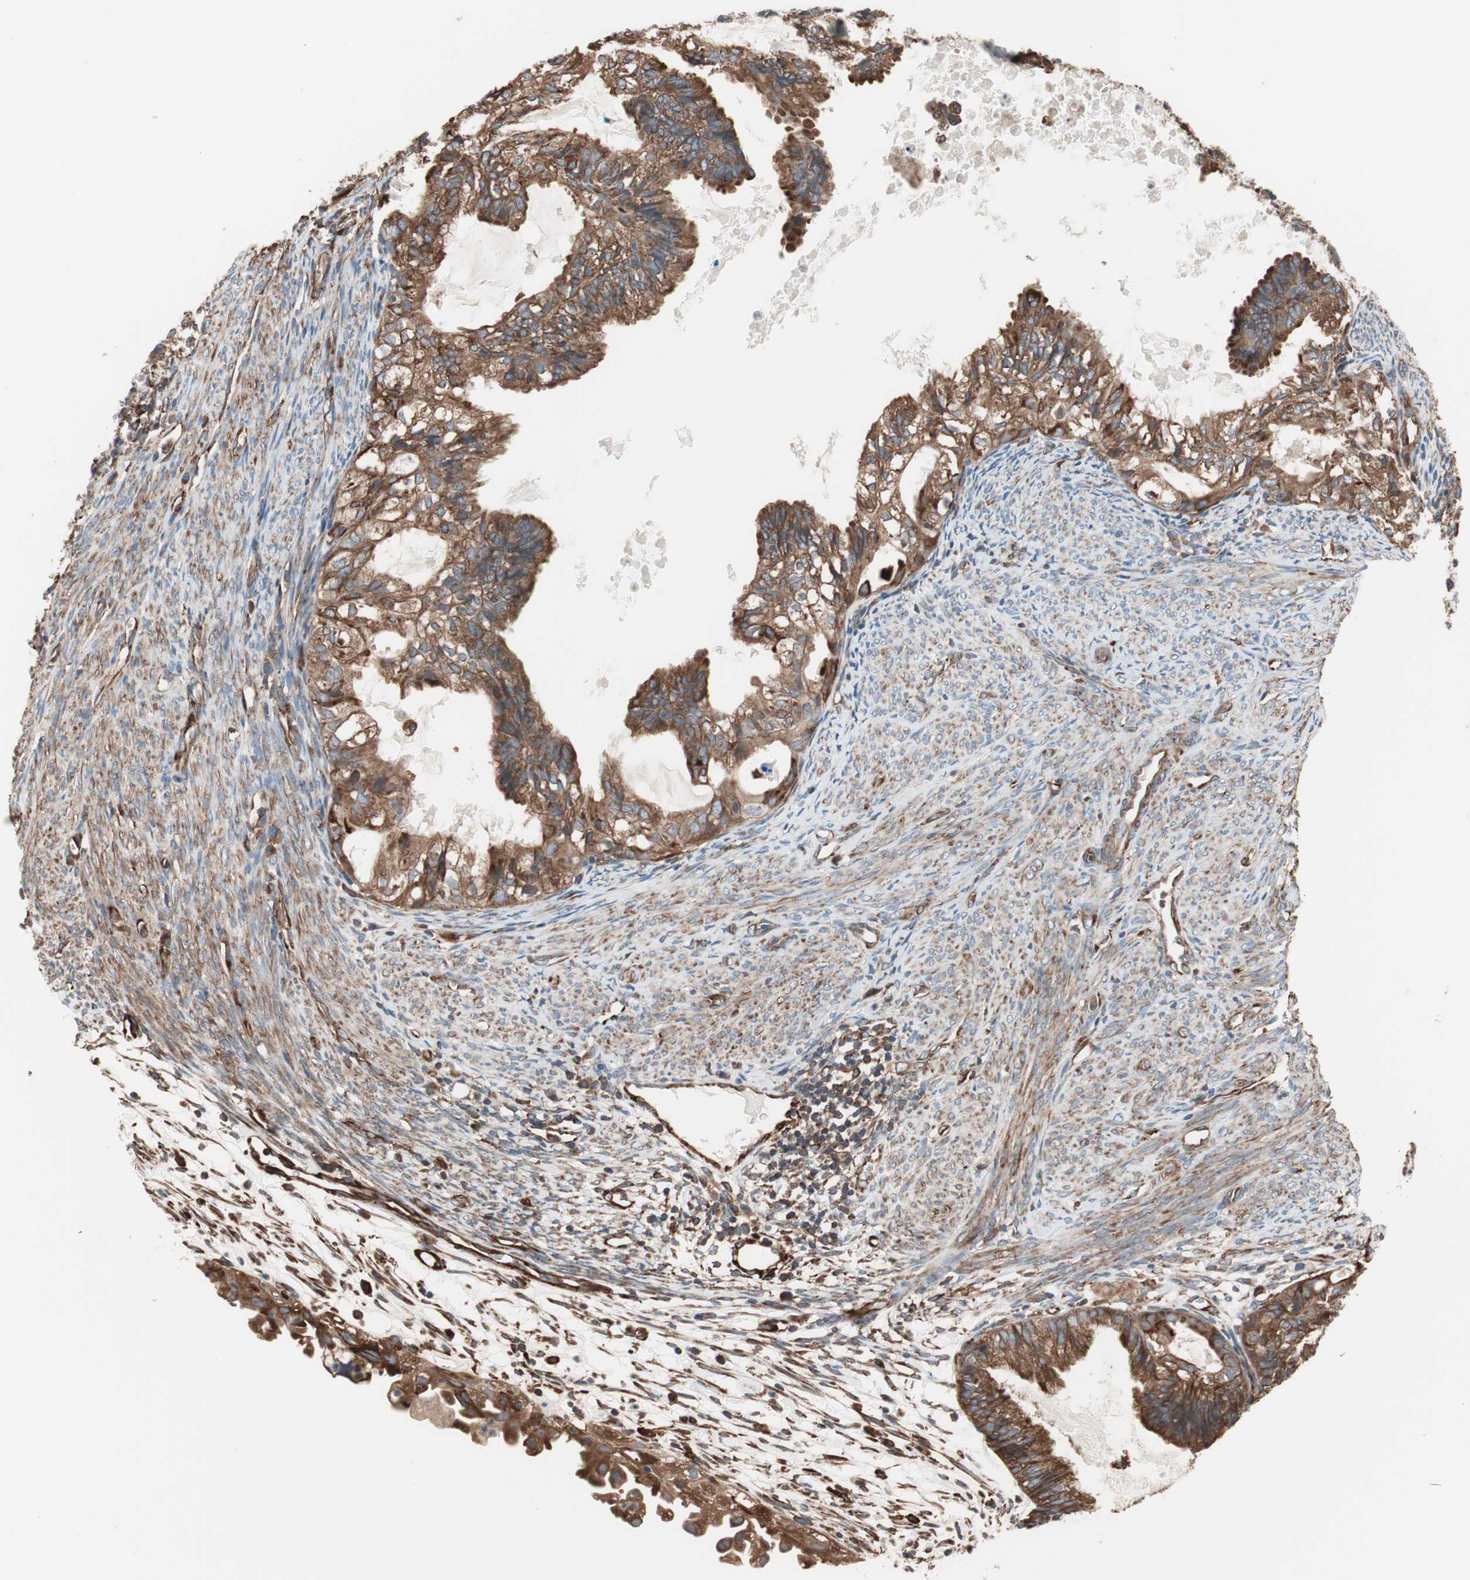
{"staining": {"intensity": "strong", "quantity": ">75%", "location": "cytoplasmic/membranous"}, "tissue": "cervical cancer", "cell_type": "Tumor cells", "image_type": "cancer", "snomed": [{"axis": "morphology", "description": "Normal tissue, NOS"}, {"axis": "morphology", "description": "Adenocarcinoma, NOS"}, {"axis": "topography", "description": "Cervix"}, {"axis": "topography", "description": "Endometrium"}], "caption": "Protein expression analysis of human cervical adenocarcinoma reveals strong cytoplasmic/membranous positivity in approximately >75% of tumor cells.", "gene": "GPSM2", "patient": {"sex": "female", "age": 86}}